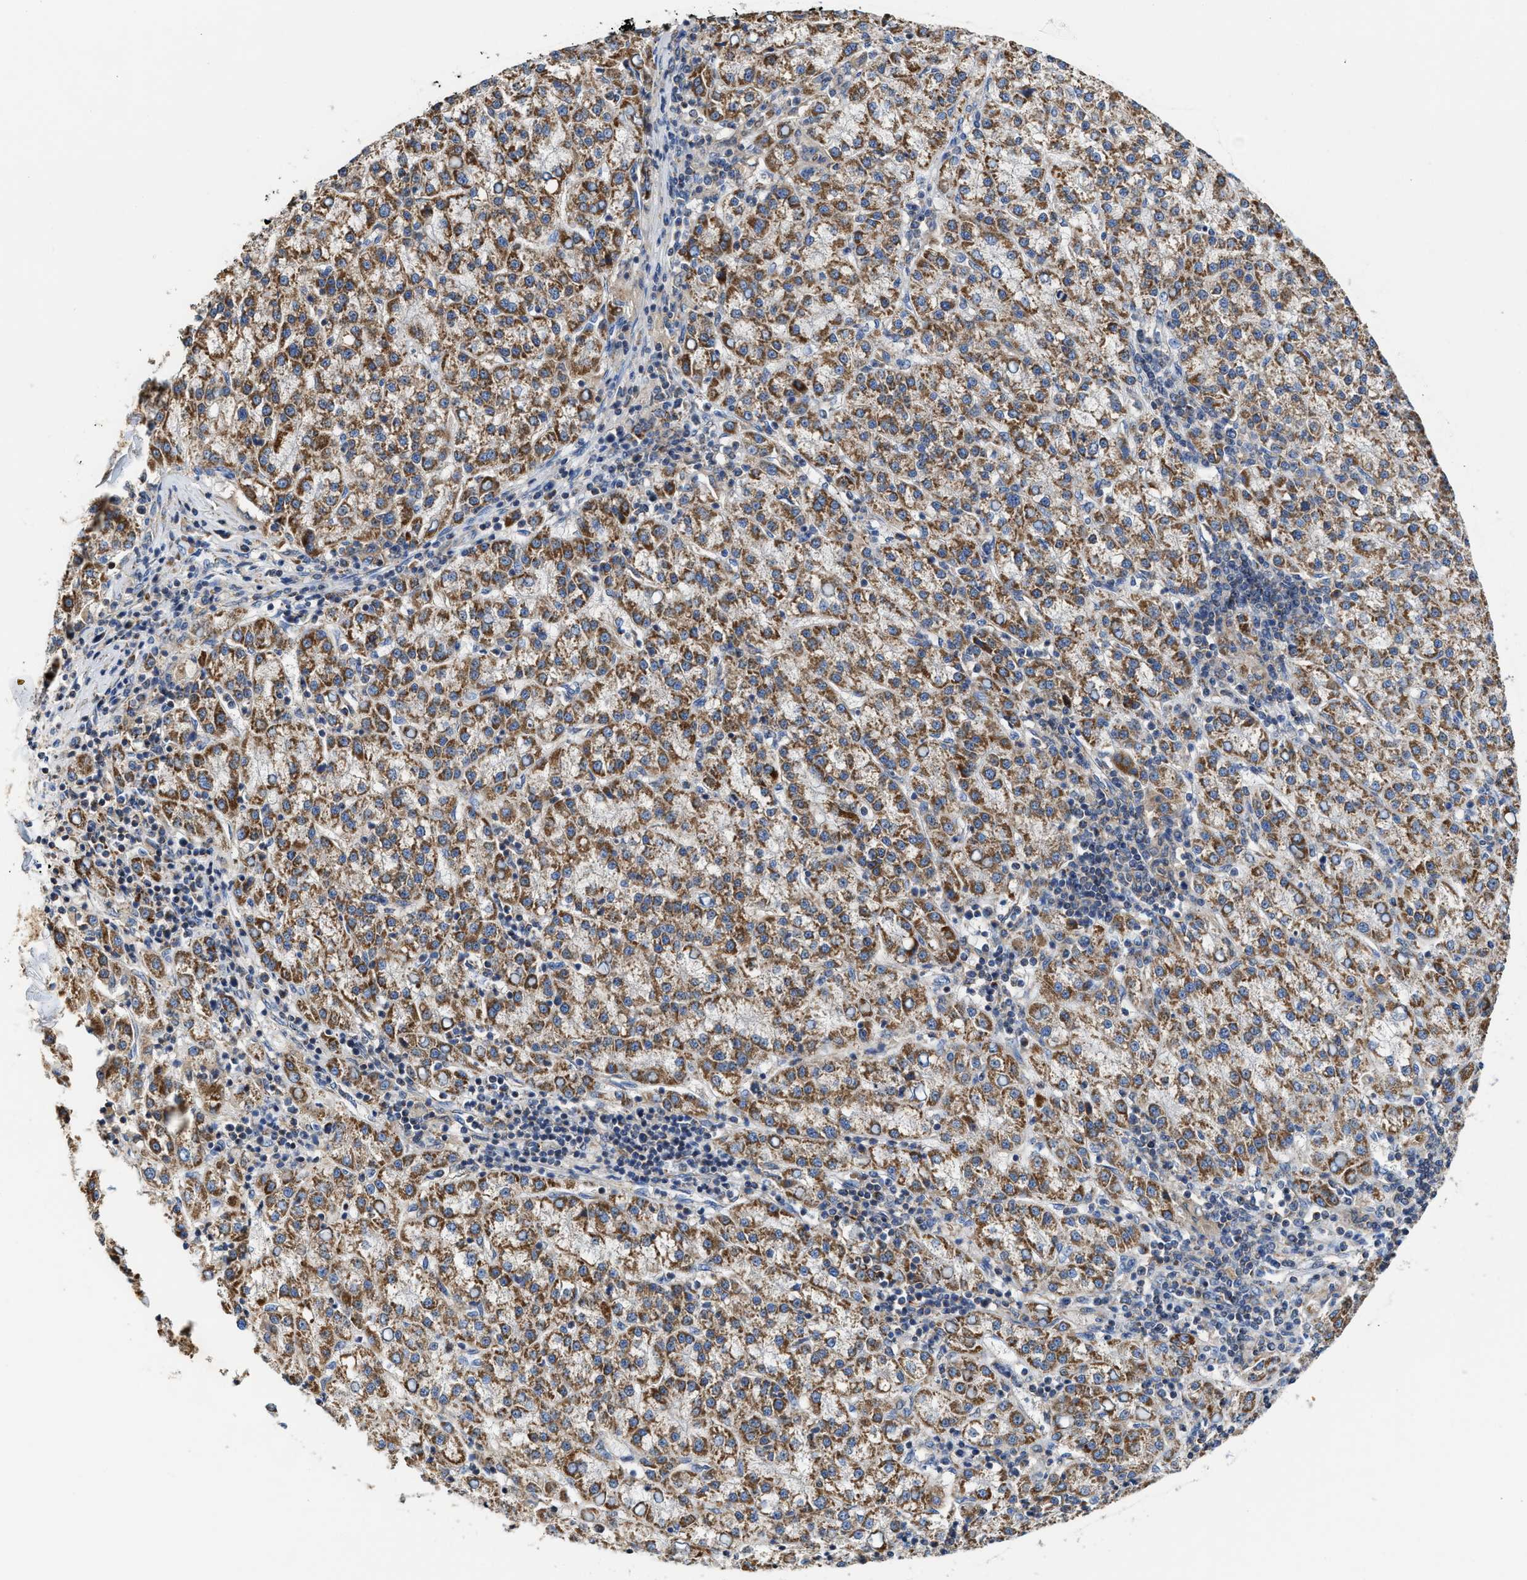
{"staining": {"intensity": "moderate", "quantity": ">75%", "location": "cytoplasmic/membranous"}, "tissue": "liver cancer", "cell_type": "Tumor cells", "image_type": "cancer", "snomed": [{"axis": "morphology", "description": "Carcinoma, Hepatocellular, NOS"}, {"axis": "topography", "description": "Liver"}], "caption": "Moderate cytoplasmic/membranous positivity for a protein is appreciated in about >75% of tumor cells of liver cancer (hepatocellular carcinoma) using IHC.", "gene": "MECR", "patient": {"sex": "female", "age": 58}}